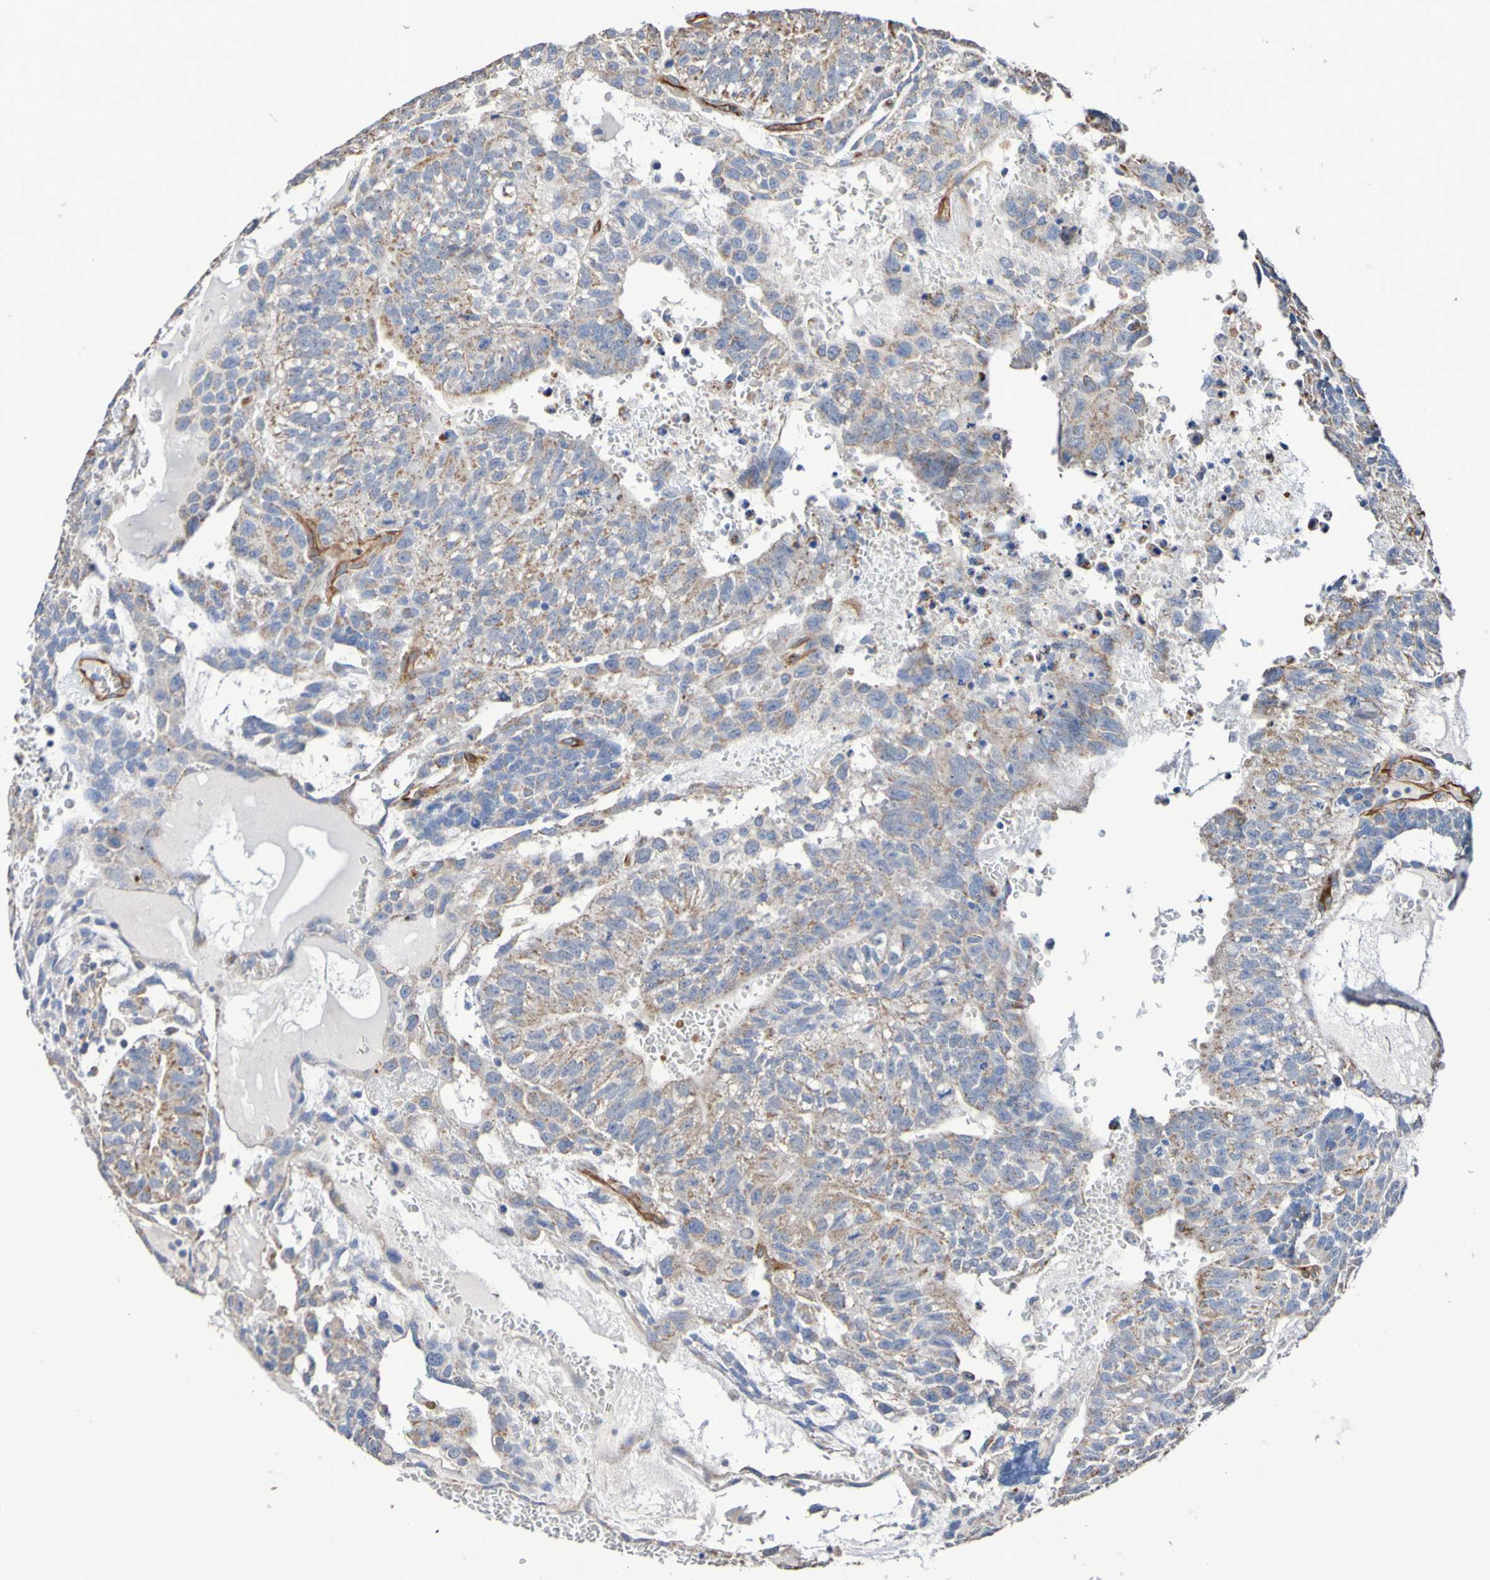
{"staining": {"intensity": "weak", "quantity": ">75%", "location": "cytoplasmic/membranous"}, "tissue": "testis cancer", "cell_type": "Tumor cells", "image_type": "cancer", "snomed": [{"axis": "morphology", "description": "Seminoma, NOS"}, {"axis": "morphology", "description": "Carcinoma, Embryonal, NOS"}, {"axis": "topography", "description": "Testis"}], "caption": "Immunohistochemical staining of testis cancer (embryonal carcinoma) reveals low levels of weak cytoplasmic/membranous staining in about >75% of tumor cells. The protein is stained brown, and the nuclei are stained in blue (DAB (3,3'-diaminobenzidine) IHC with brightfield microscopy, high magnification).", "gene": "ELMOD3", "patient": {"sex": "male", "age": 52}}